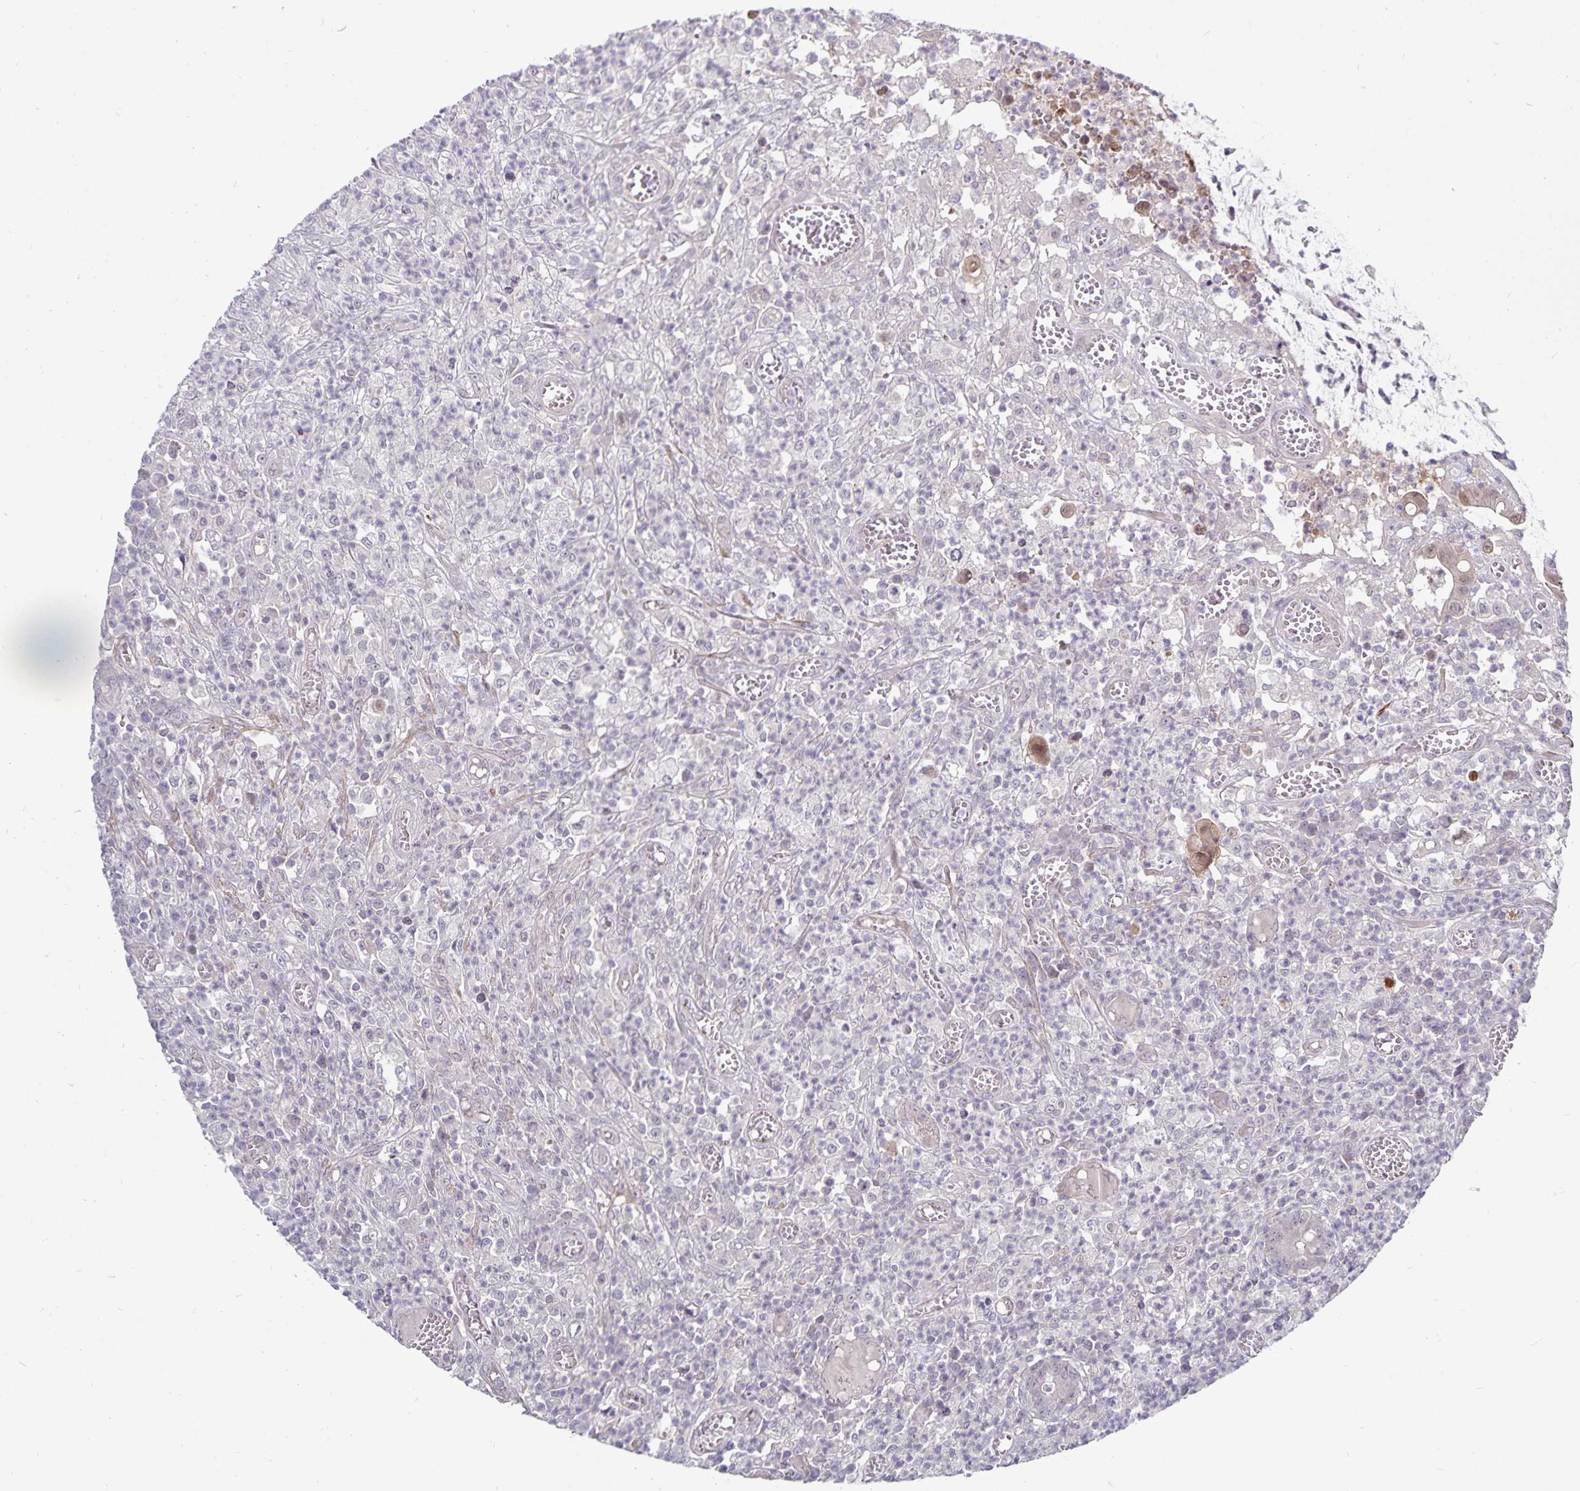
{"staining": {"intensity": "negative", "quantity": "none", "location": "none"}, "tissue": "colorectal cancer", "cell_type": "Tumor cells", "image_type": "cancer", "snomed": [{"axis": "morphology", "description": "Normal tissue, NOS"}, {"axis": "morphology", "description": "Adenocarcinoma, NOS"}, {"axis": "topography", "description": "Colon"}], "caption": "Immunohistochemistry (IHC) of colorectal cancer (adenocarcinoma) exhibits no expression in tumor cells.", "gene": "CDKN2B", "patient": {"sex": "male", "age": 65}}